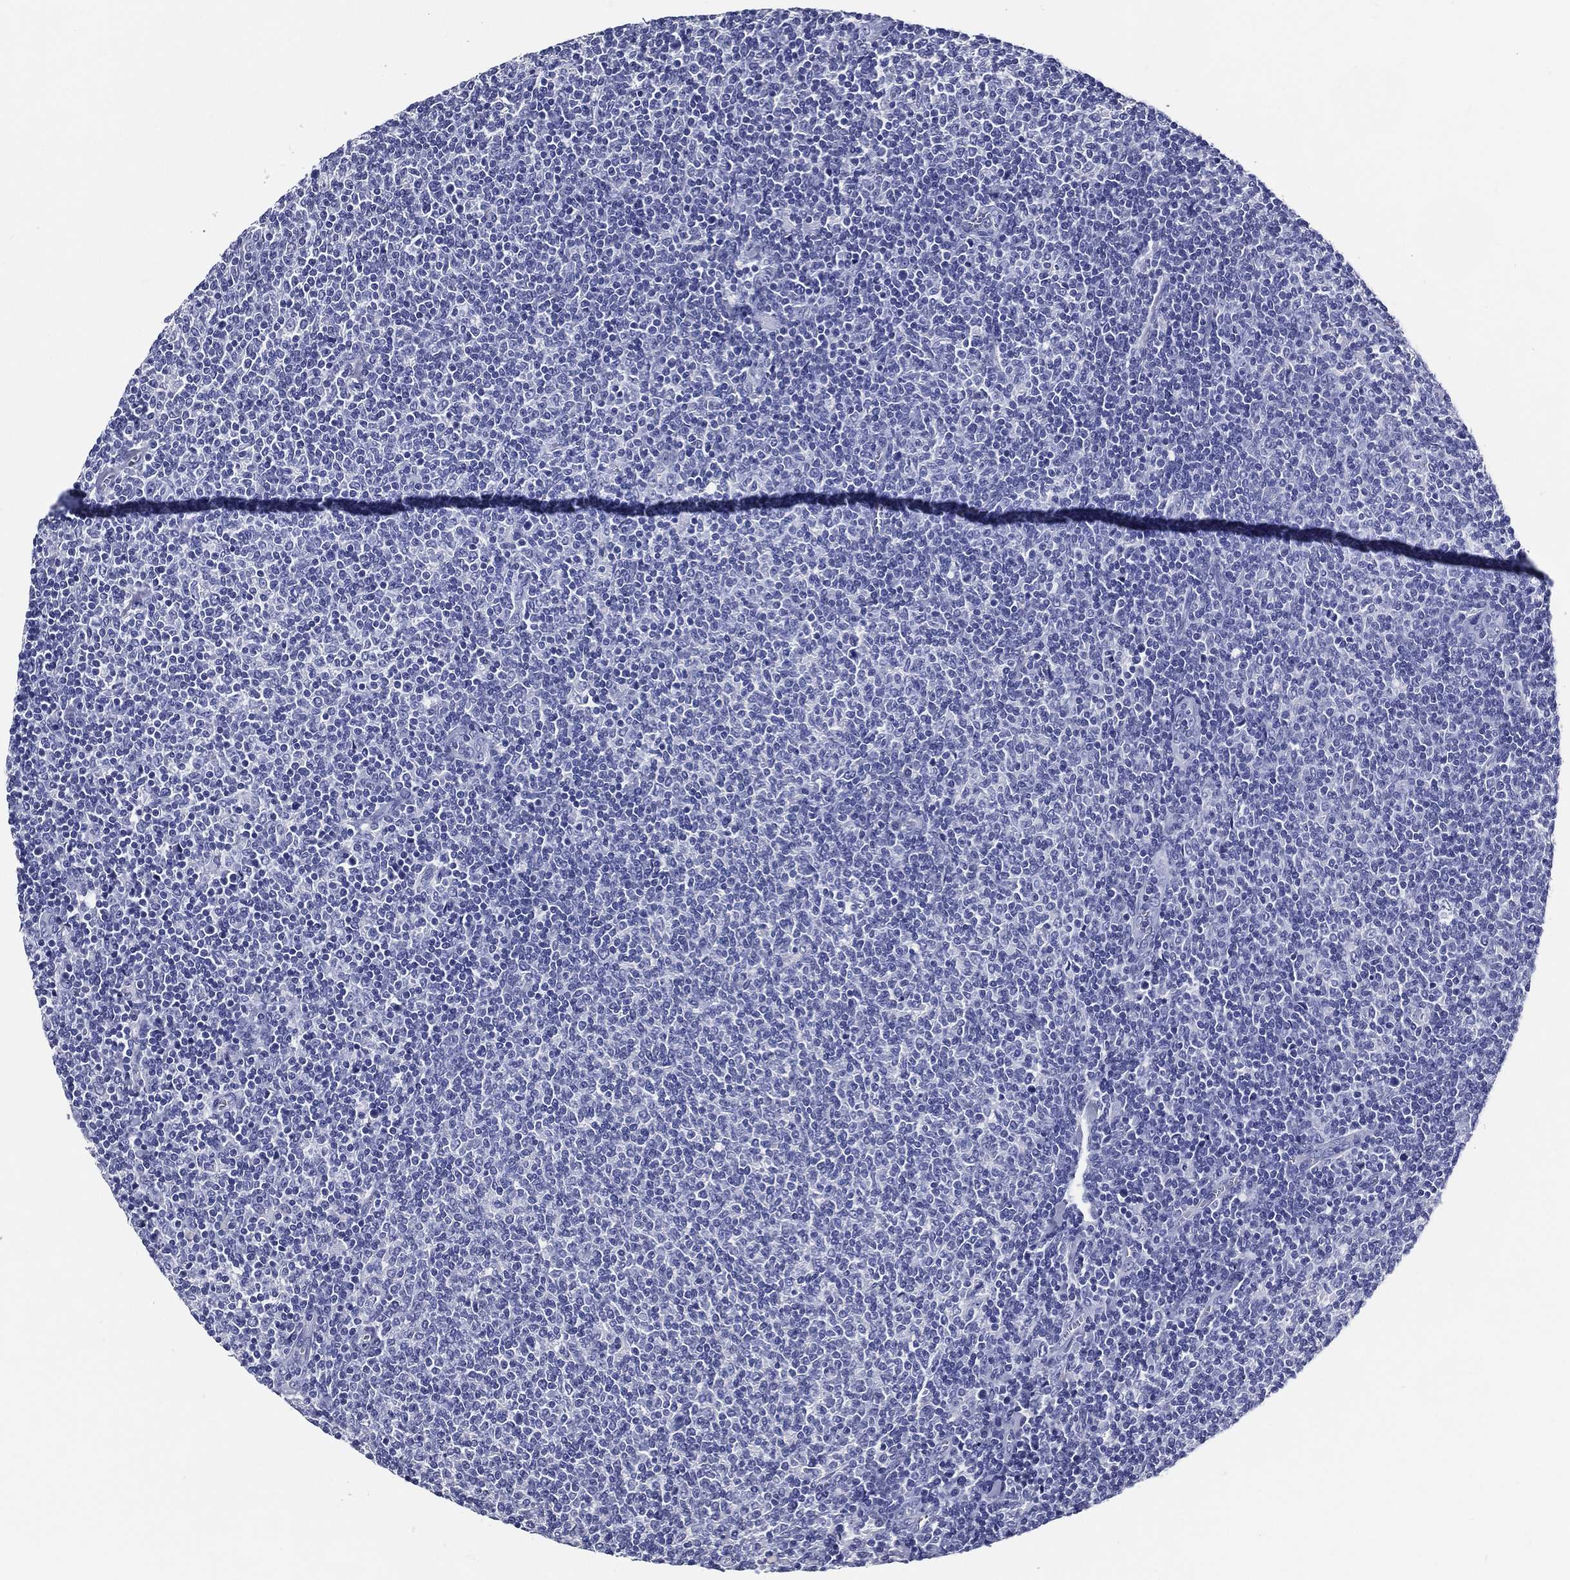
{"staining": {"intensity": "negative", "quantity": "none", "location": "none"}, "tissue": "lymphoma", "cell_type": "Tumor cells", "image_type": "cancer", "snomed": [{"axis": "morphology", "description": "Malignant lymphoma, non-Hodgkin's type, Low grade"}, {"axis": "topography", "description": "Lymph node"}], "caption": "Tumor cells are negative for brown protein staining in lymphoma.", "gene": "ACE2", "patient": {"sex": "male", "age": 52}}